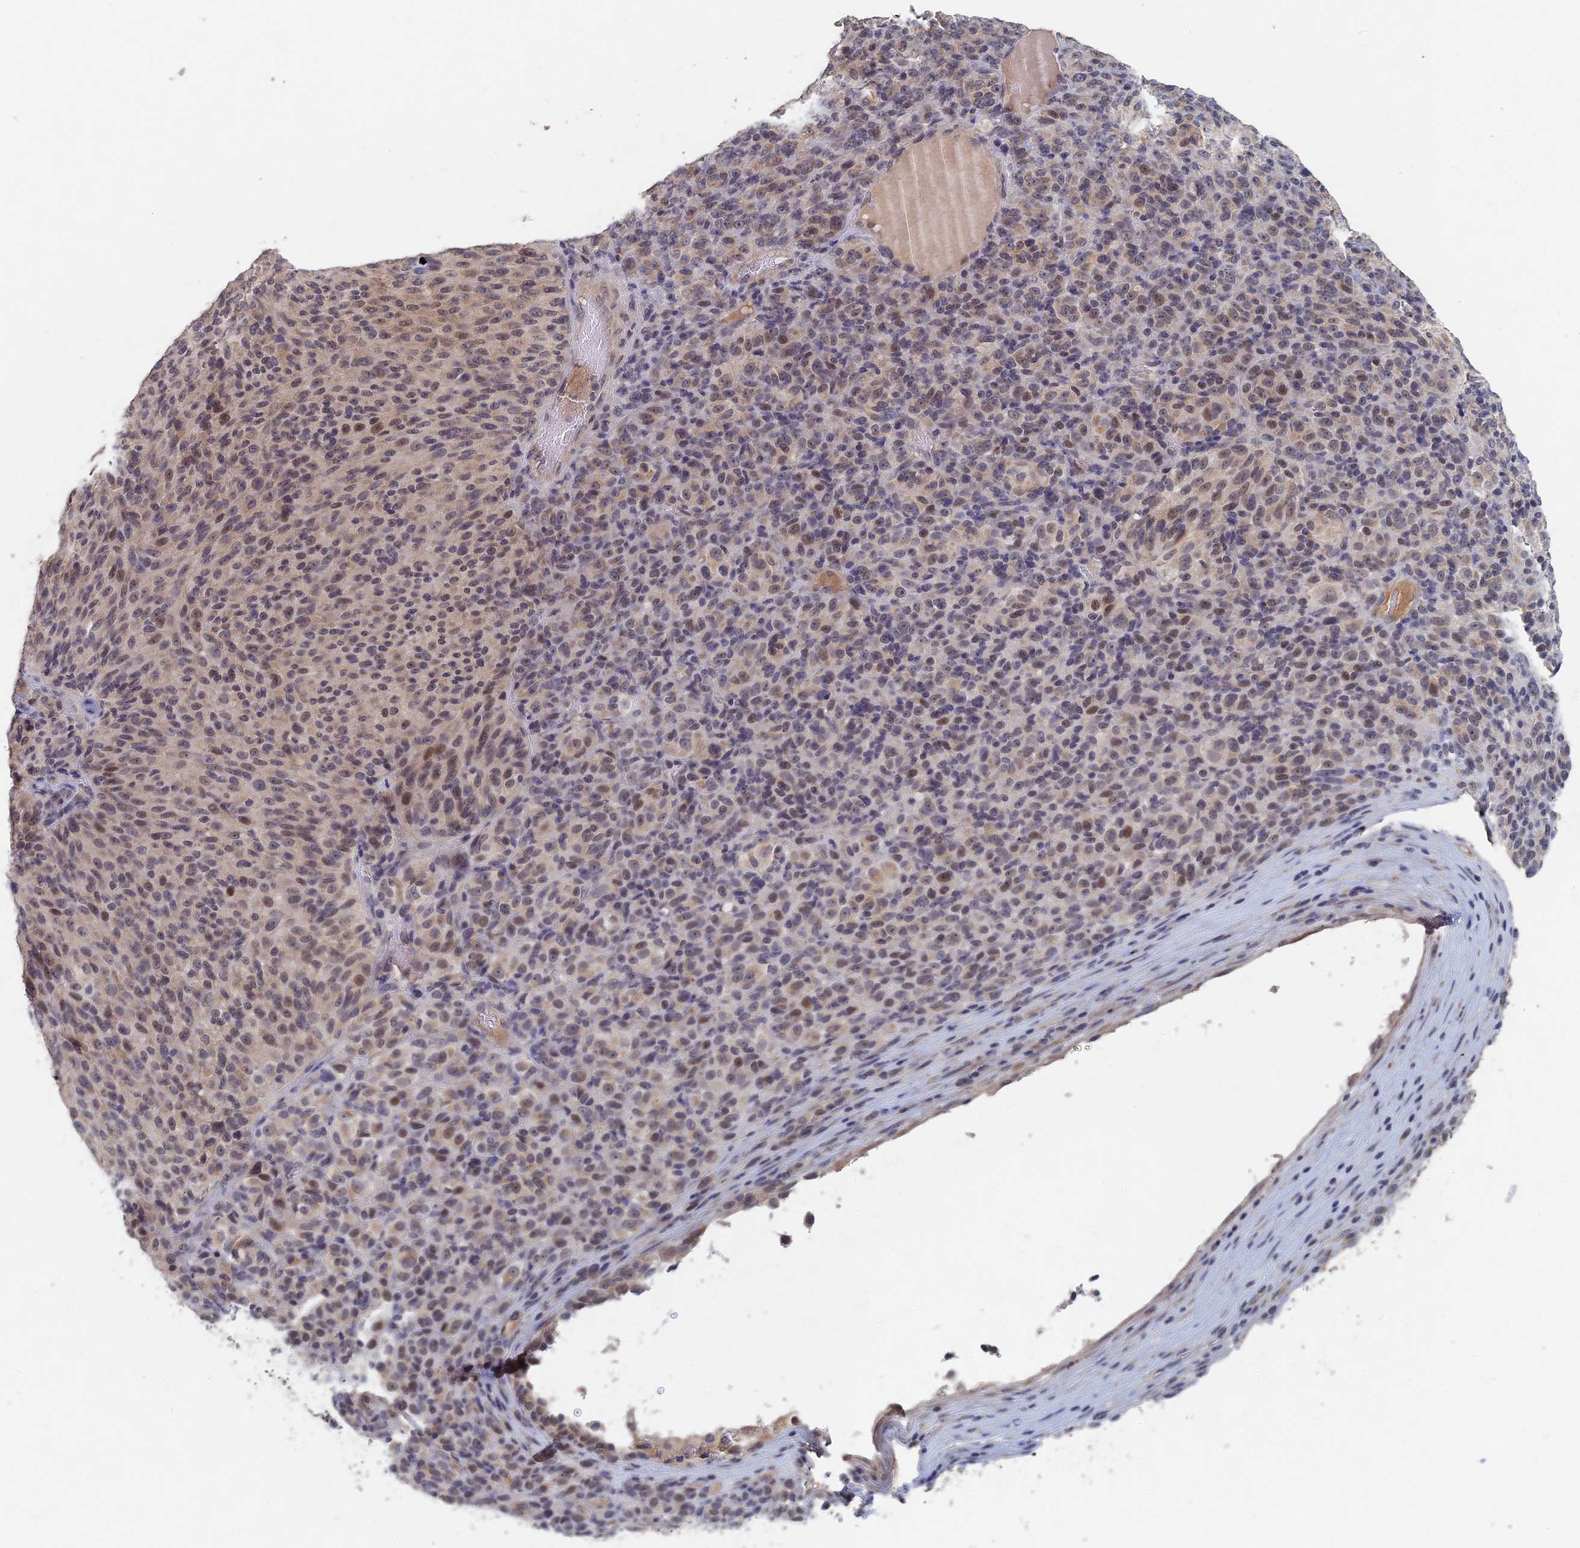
{"staining": {"intensity": "negative", "quantity": "none", "location": "none"}, "tissue": "melanoma", "cell_type": "Tumor cells", "image_type": "cancer", "snomed": [{"axis": "morphology", "description": "Malignant melanoma, Metastatic site"}, {"axis": "topography", "description": "Brain"}], "caption": "An image of malignant melanoma (metastatic site) stained for a protein displays no brown staining in tumor cells.", "gene": "GNA15", "patient": {"sex": "female", "age": 56}}